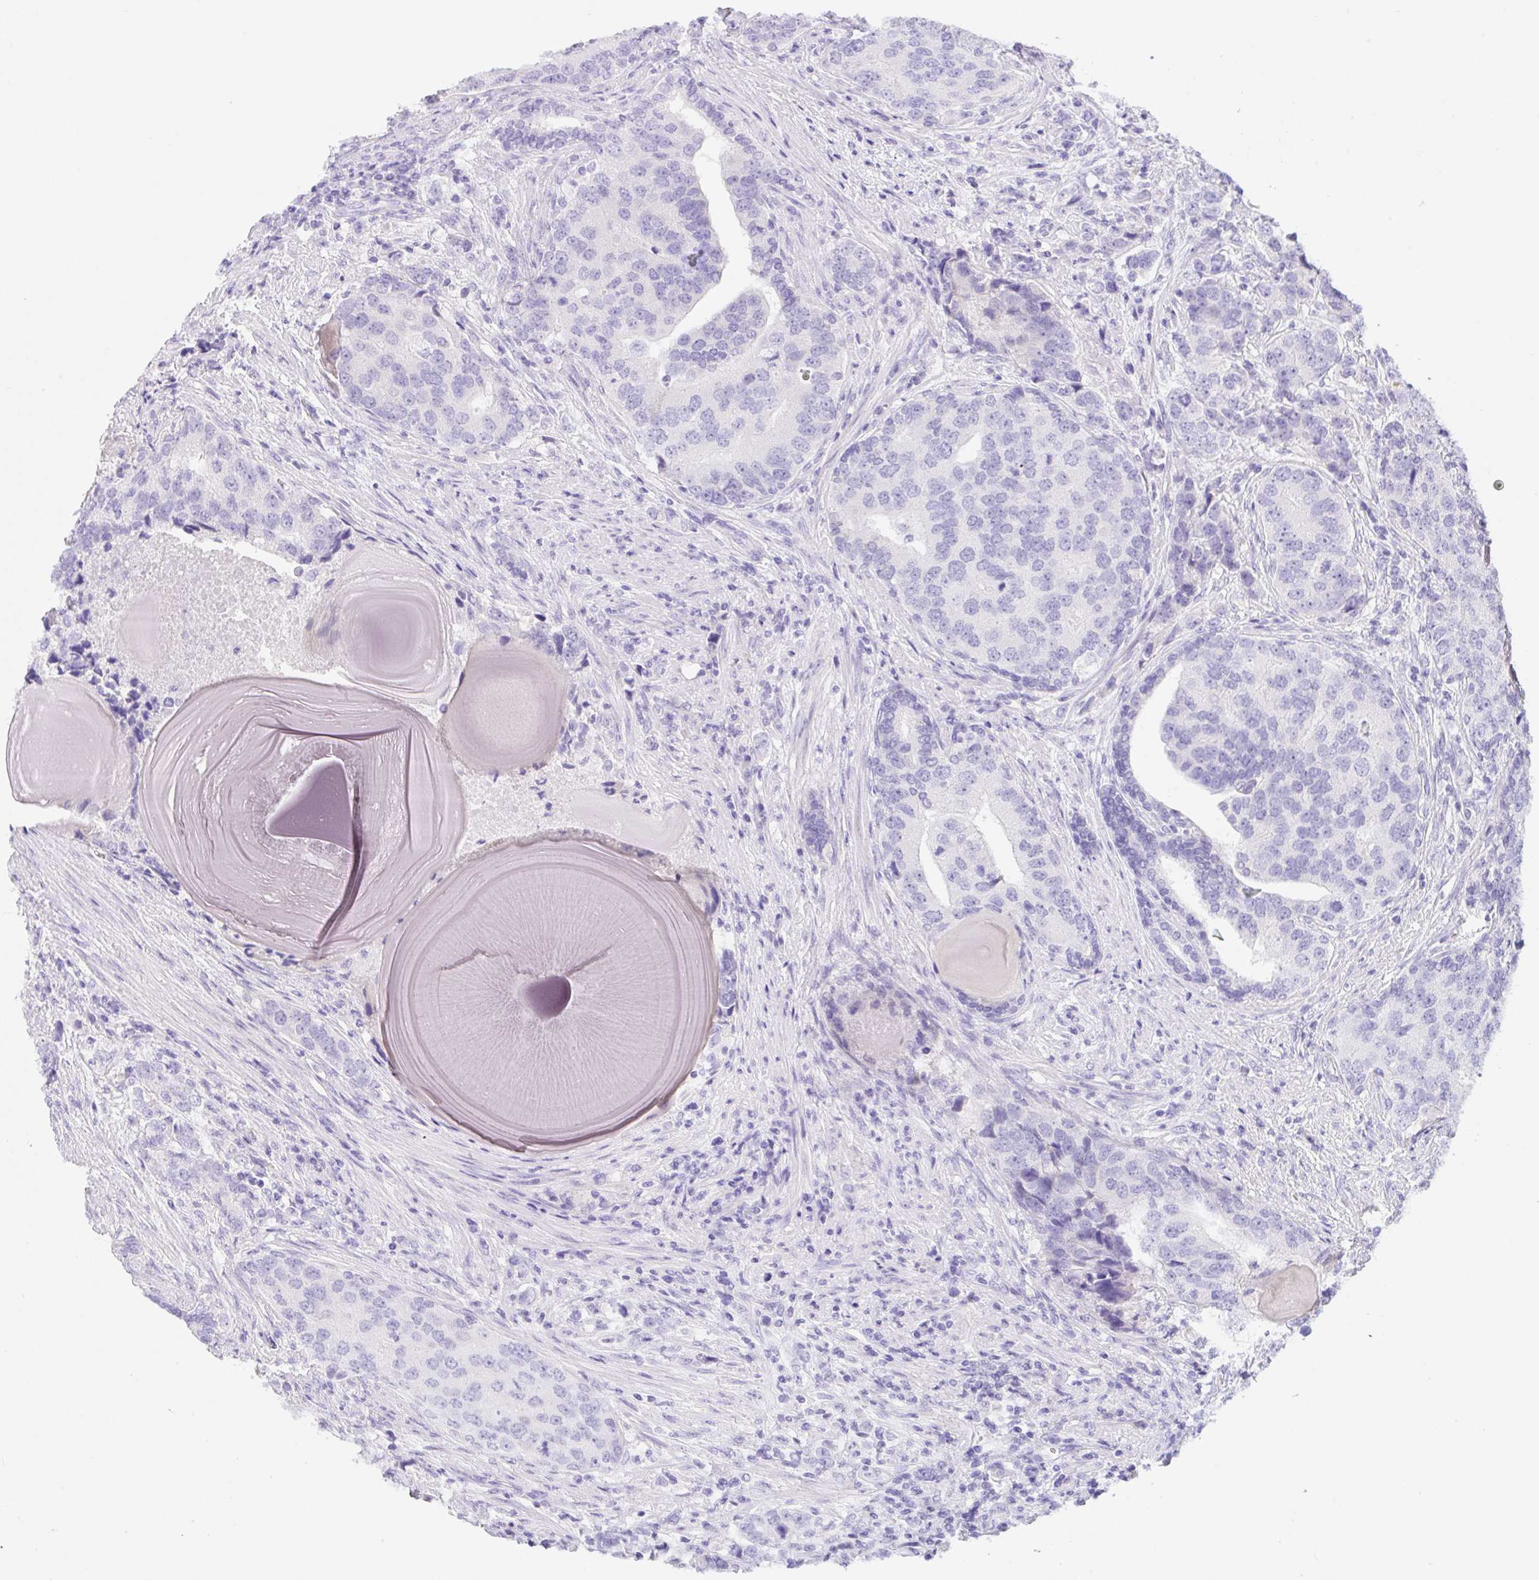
{"staining": {"intensity": "negative", "quantity": "none", "location": "none"}, "tissue": "prostate cancer", "cell_type": "Tumor cells", "image_type": "cancer", "snomed": [{"axis": "morphology", "description": "Adenocarcinoma, High grade"}, {"axis": "topography", "description": "Prostate"}], "caption": "Image shows no protein expression in tumor cells of high-grade adenocarcinoma (prostate) tissue. The staining was performed using DAB to visualize the protein expression in brown, while the nuclei were stained in blue with hematoxylin (Magnification: 20x).", "gene": "KLK8", "patient": {"sex": "male", "age": 68}}